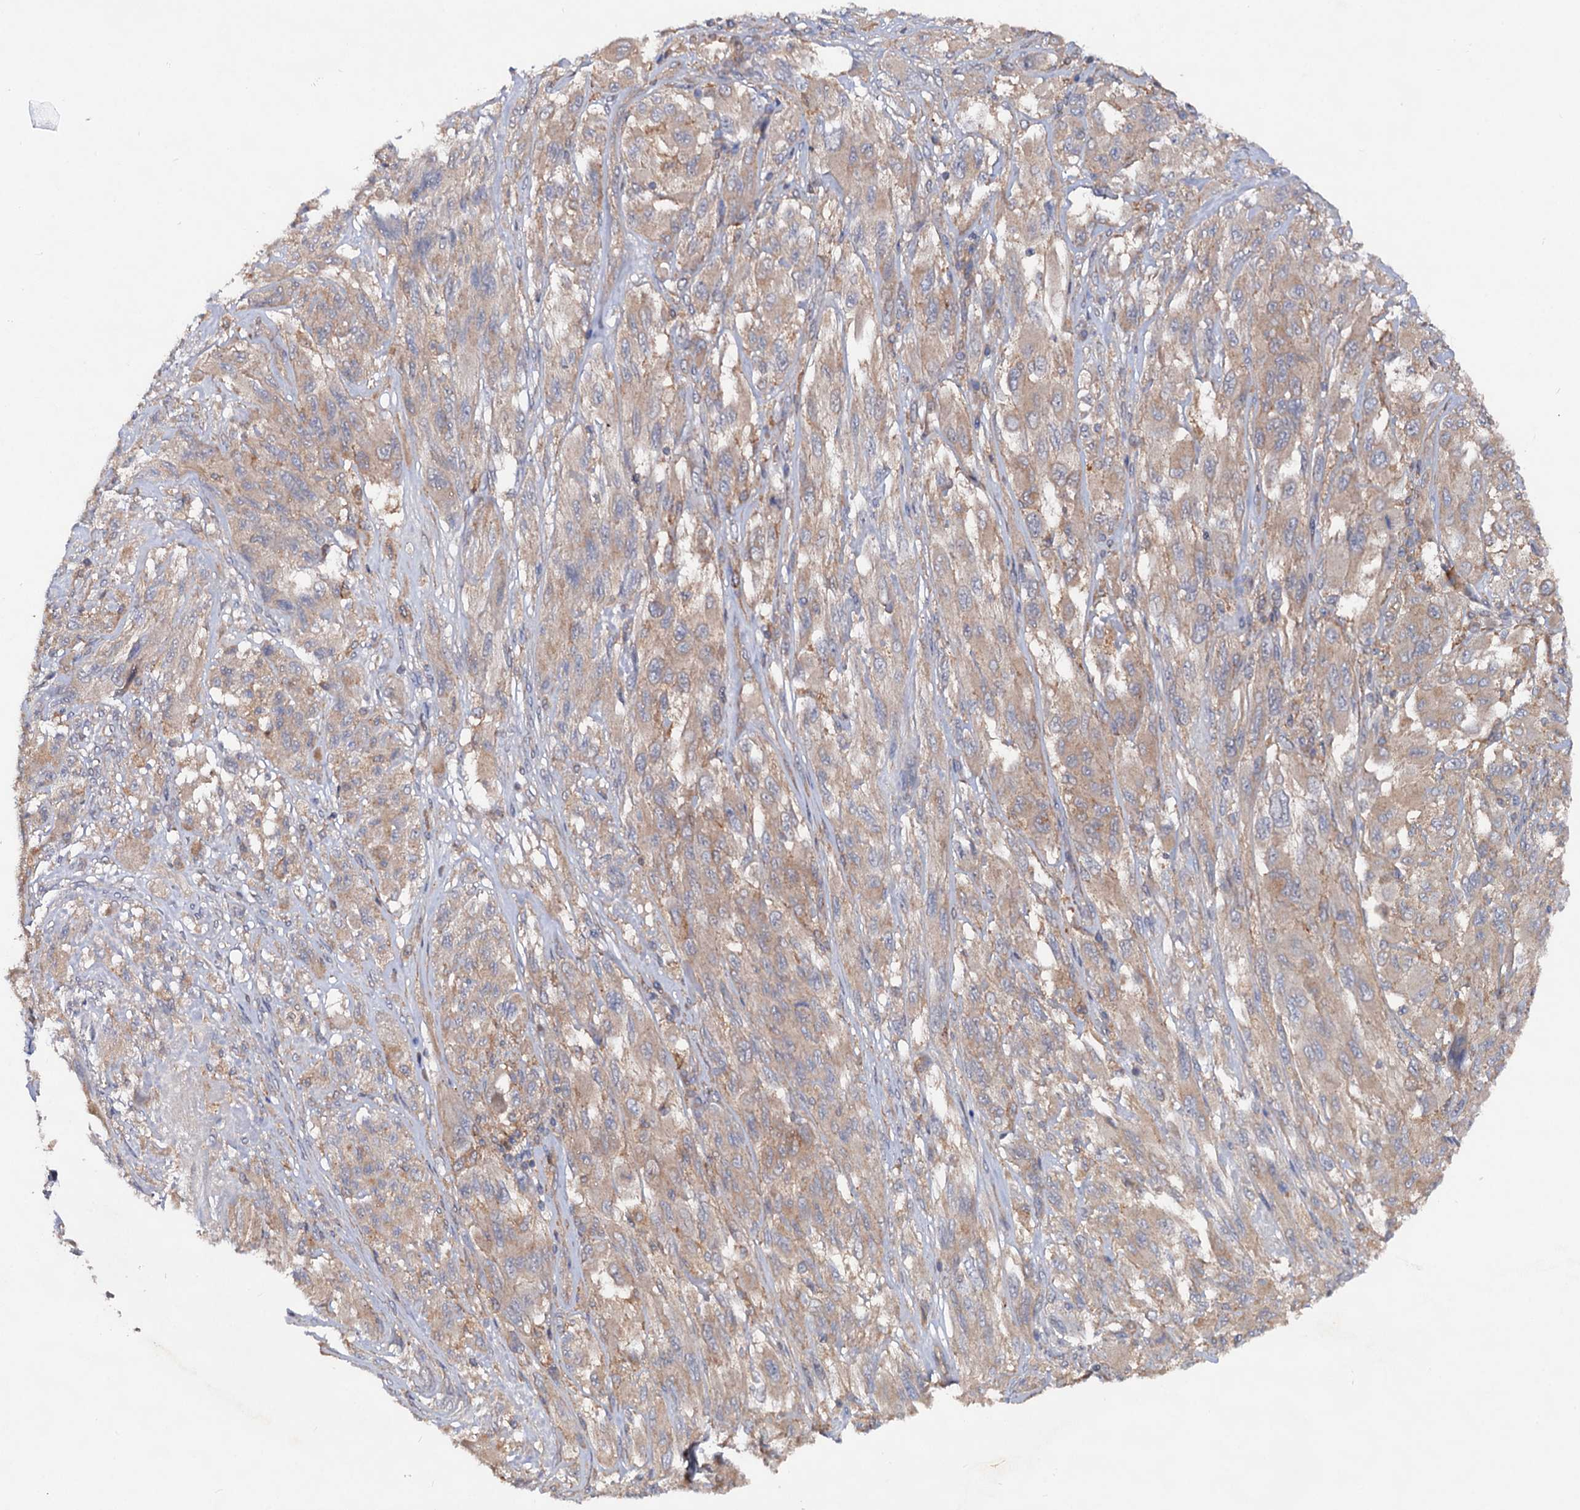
{"staining": {"intensity": "weak", "quantity": ">75%", "location": "cytoplasmic/membranous"}, "tissue": "melanoma", "cell_type": "Tumor cells", "image_type": "cancer", "snomed": [{"axis": "morphology", "description": "Malignant melanoma, NOS"}, {"axis": "topography", "description": "Skin"}], "caption": "DAB (3,3'-diaminobenzidine) immunohistochemical staining of melanoma demonstrates weak cytoplasmic/membranous protein positivity in about >75% of tumor cells.", "gene": "VPS29", "patient": {"sex": "female", "age": 91}}